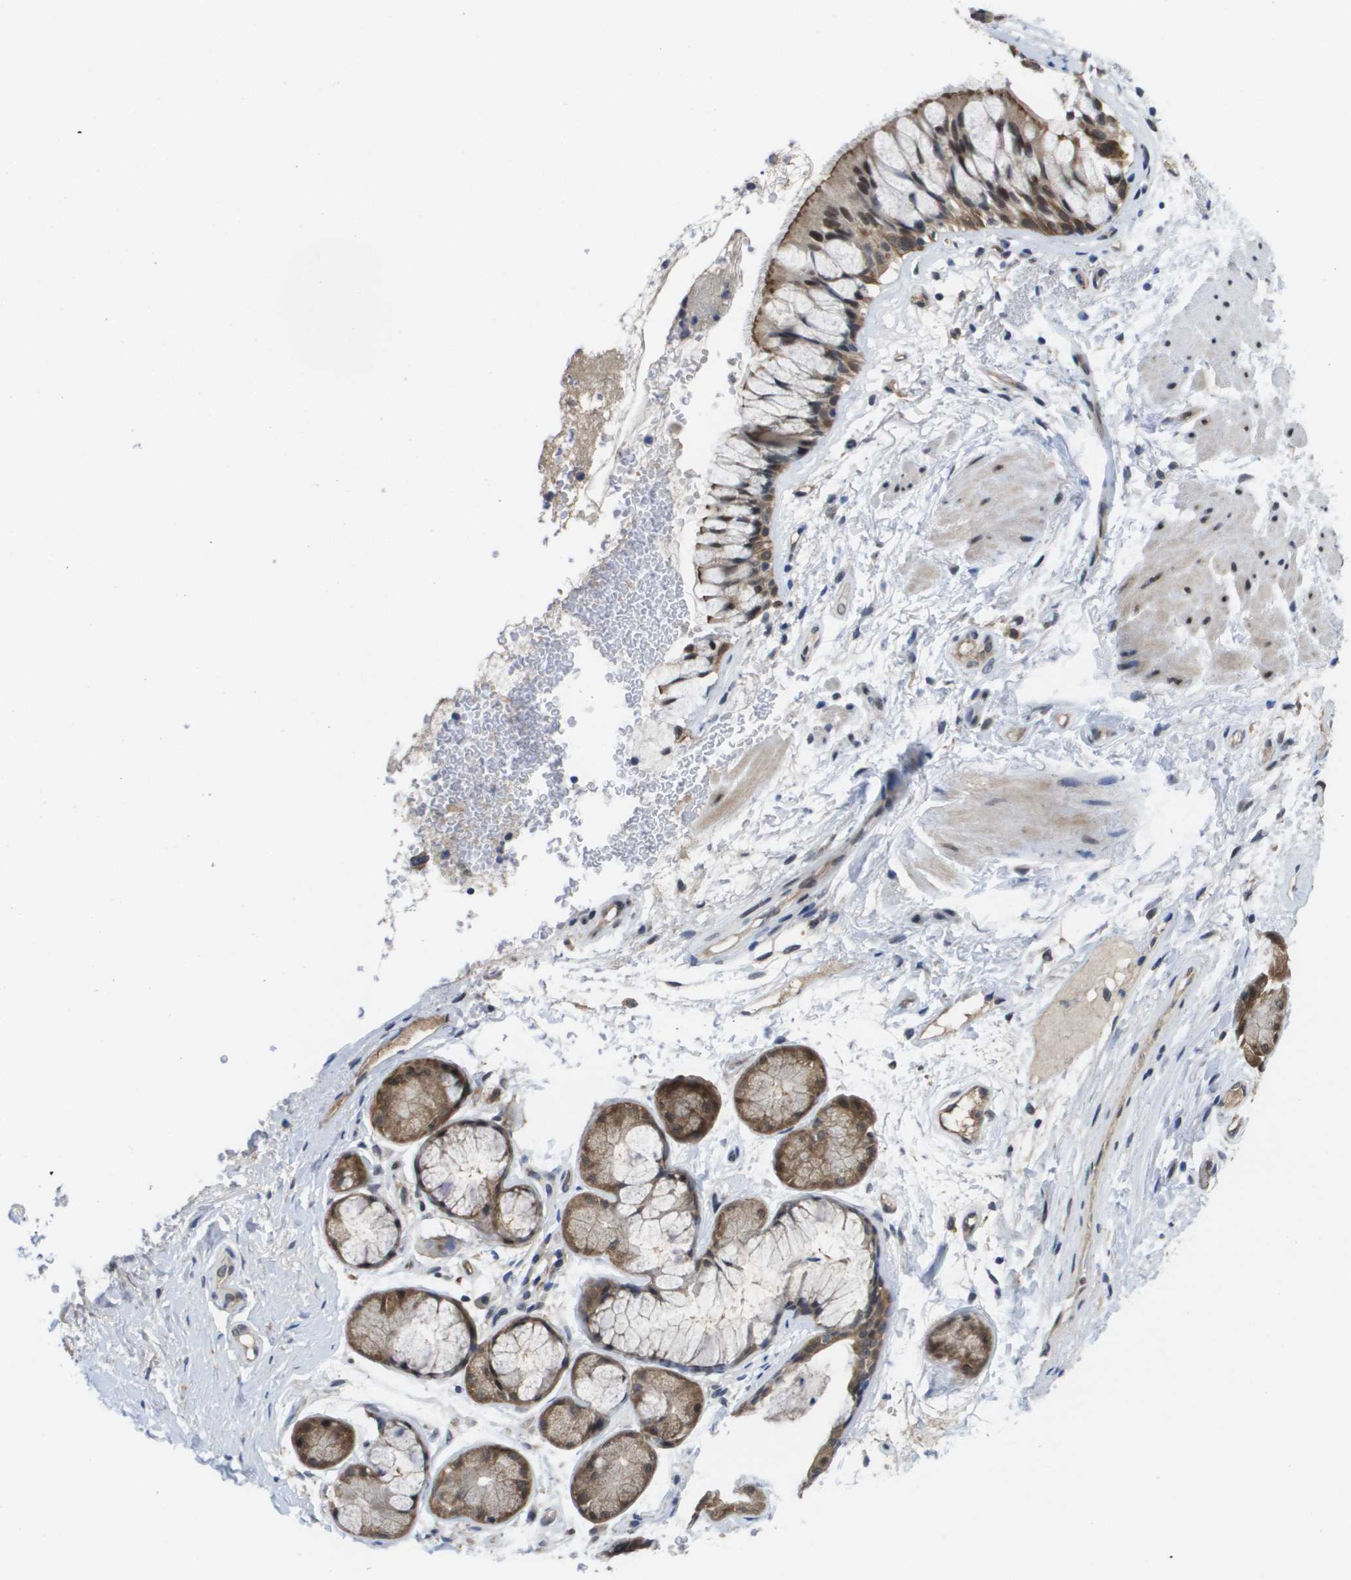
{"staining": {"intensity": "moderate", "quantity": "25%-75%", "location": "cytoplasmic/membranous,nuclear"}, "tissue": "bronchus", "cell_type": "Respiratory epithelial cells", "image_type": "normal", "snomed": [{"axis": "morphology", "description": "Normal tissue, NOS"}, {"axis": "topography", "description": "Bronchus"}], "caption": "Bronchus stained with DAB (3,3'-diaminobenzidine) IHC reveals medium levels of moderate cytoplasmic/membranous,nuclear positivity in approximately 25%-75% of respiratory epithelial cells.", "gene": "AMBRA1", "patient": {"sex": "male", "age": 66}}